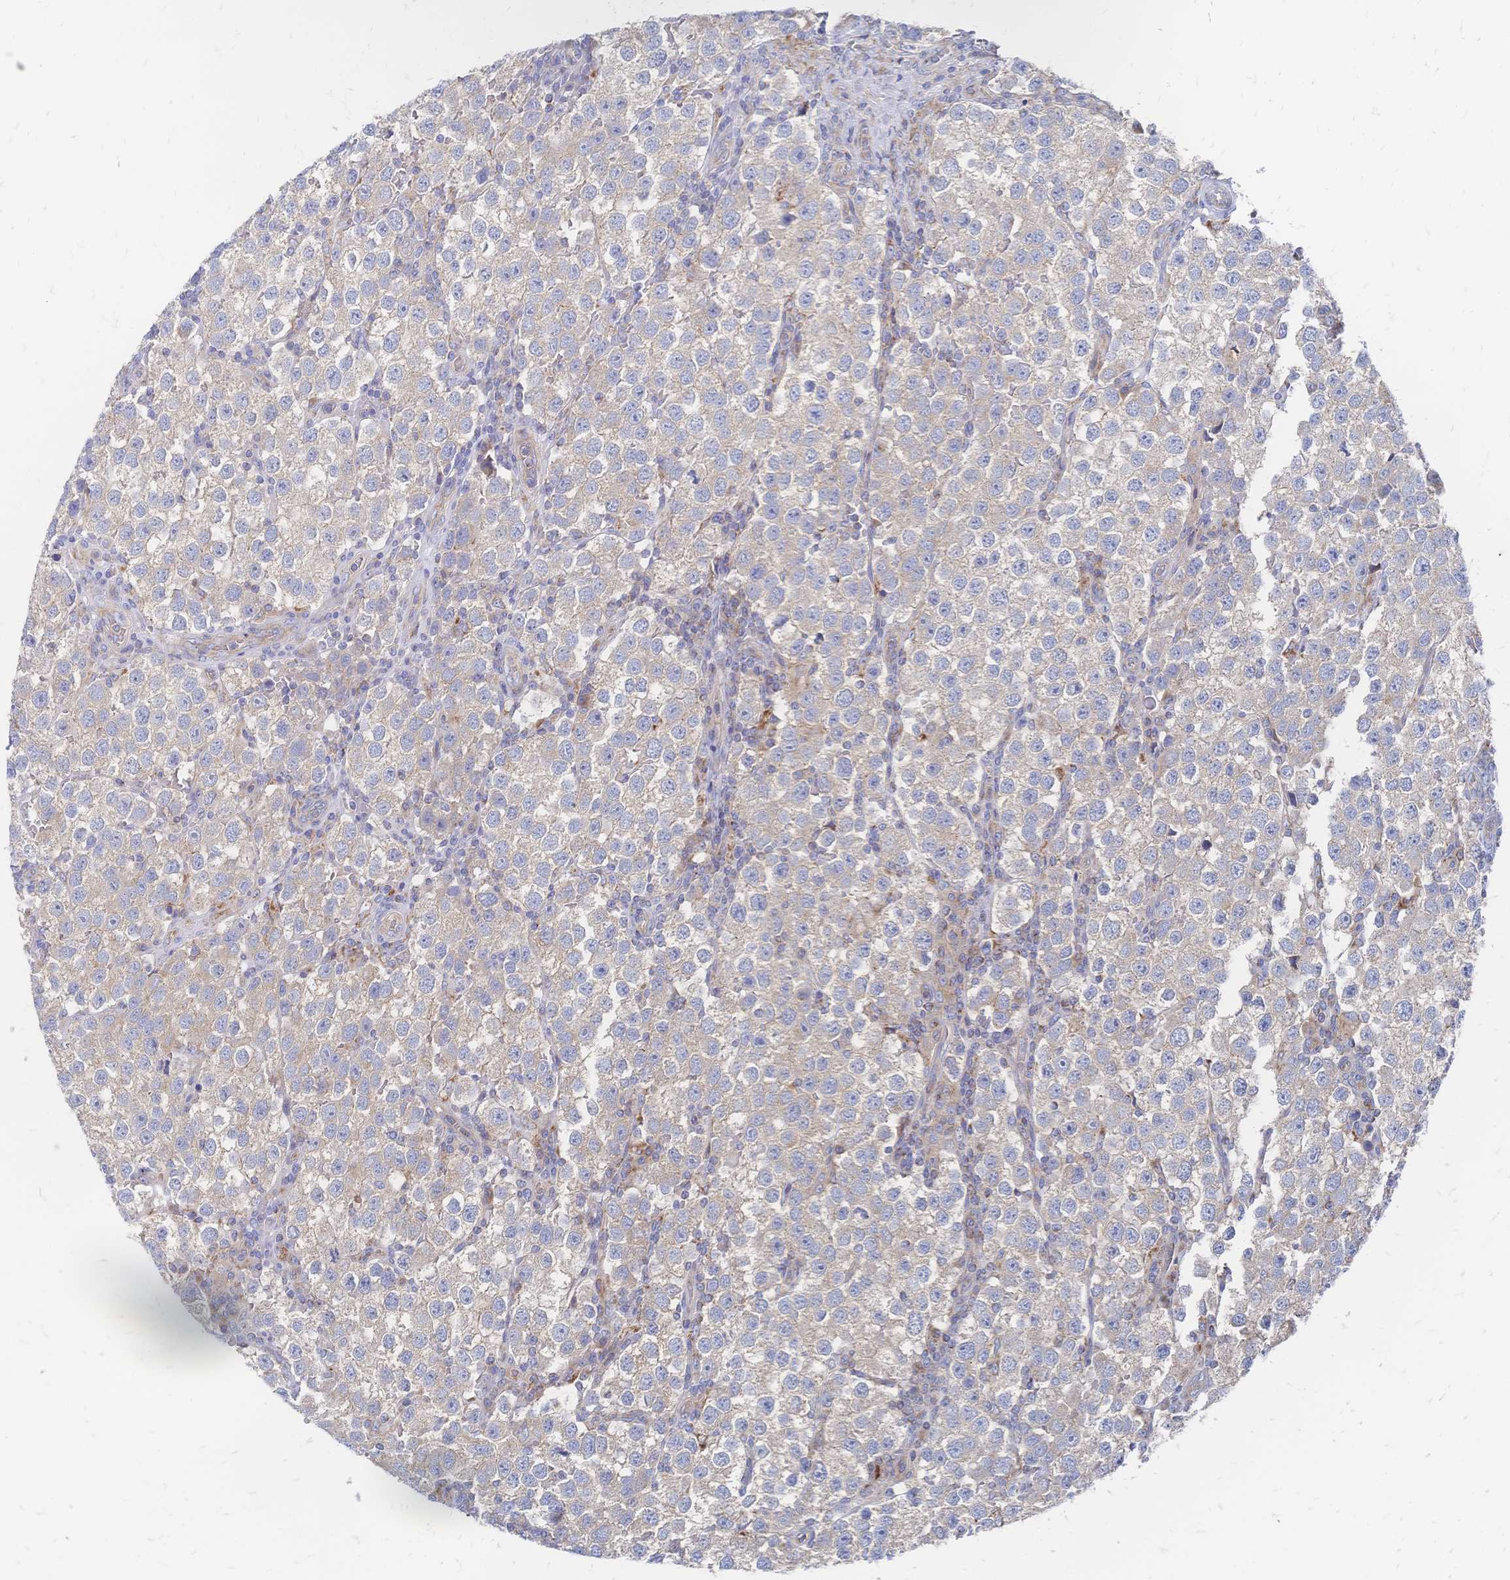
{"staining": {"intensity": "weak", "quantity": ">75%", "location": "cytoplasmic/membranous"}, "tissue": "testis cancer", "cell_type": "Tumor cells", "image_type": "cancer", "snomed": [{"axis": "morphology", "description": "Seminoma, NOS"}, {"axis": "topography", "description": "Testis"}], "caption": "About >75% of tumor cells in human testis cancer (seminoma) exhibit weak cytoplasmic/membranous protein positivity as visualized by brown immunohistochemical staining.", "gene": "SORBS1", "patient": {"sex": "male", "age": 37}}